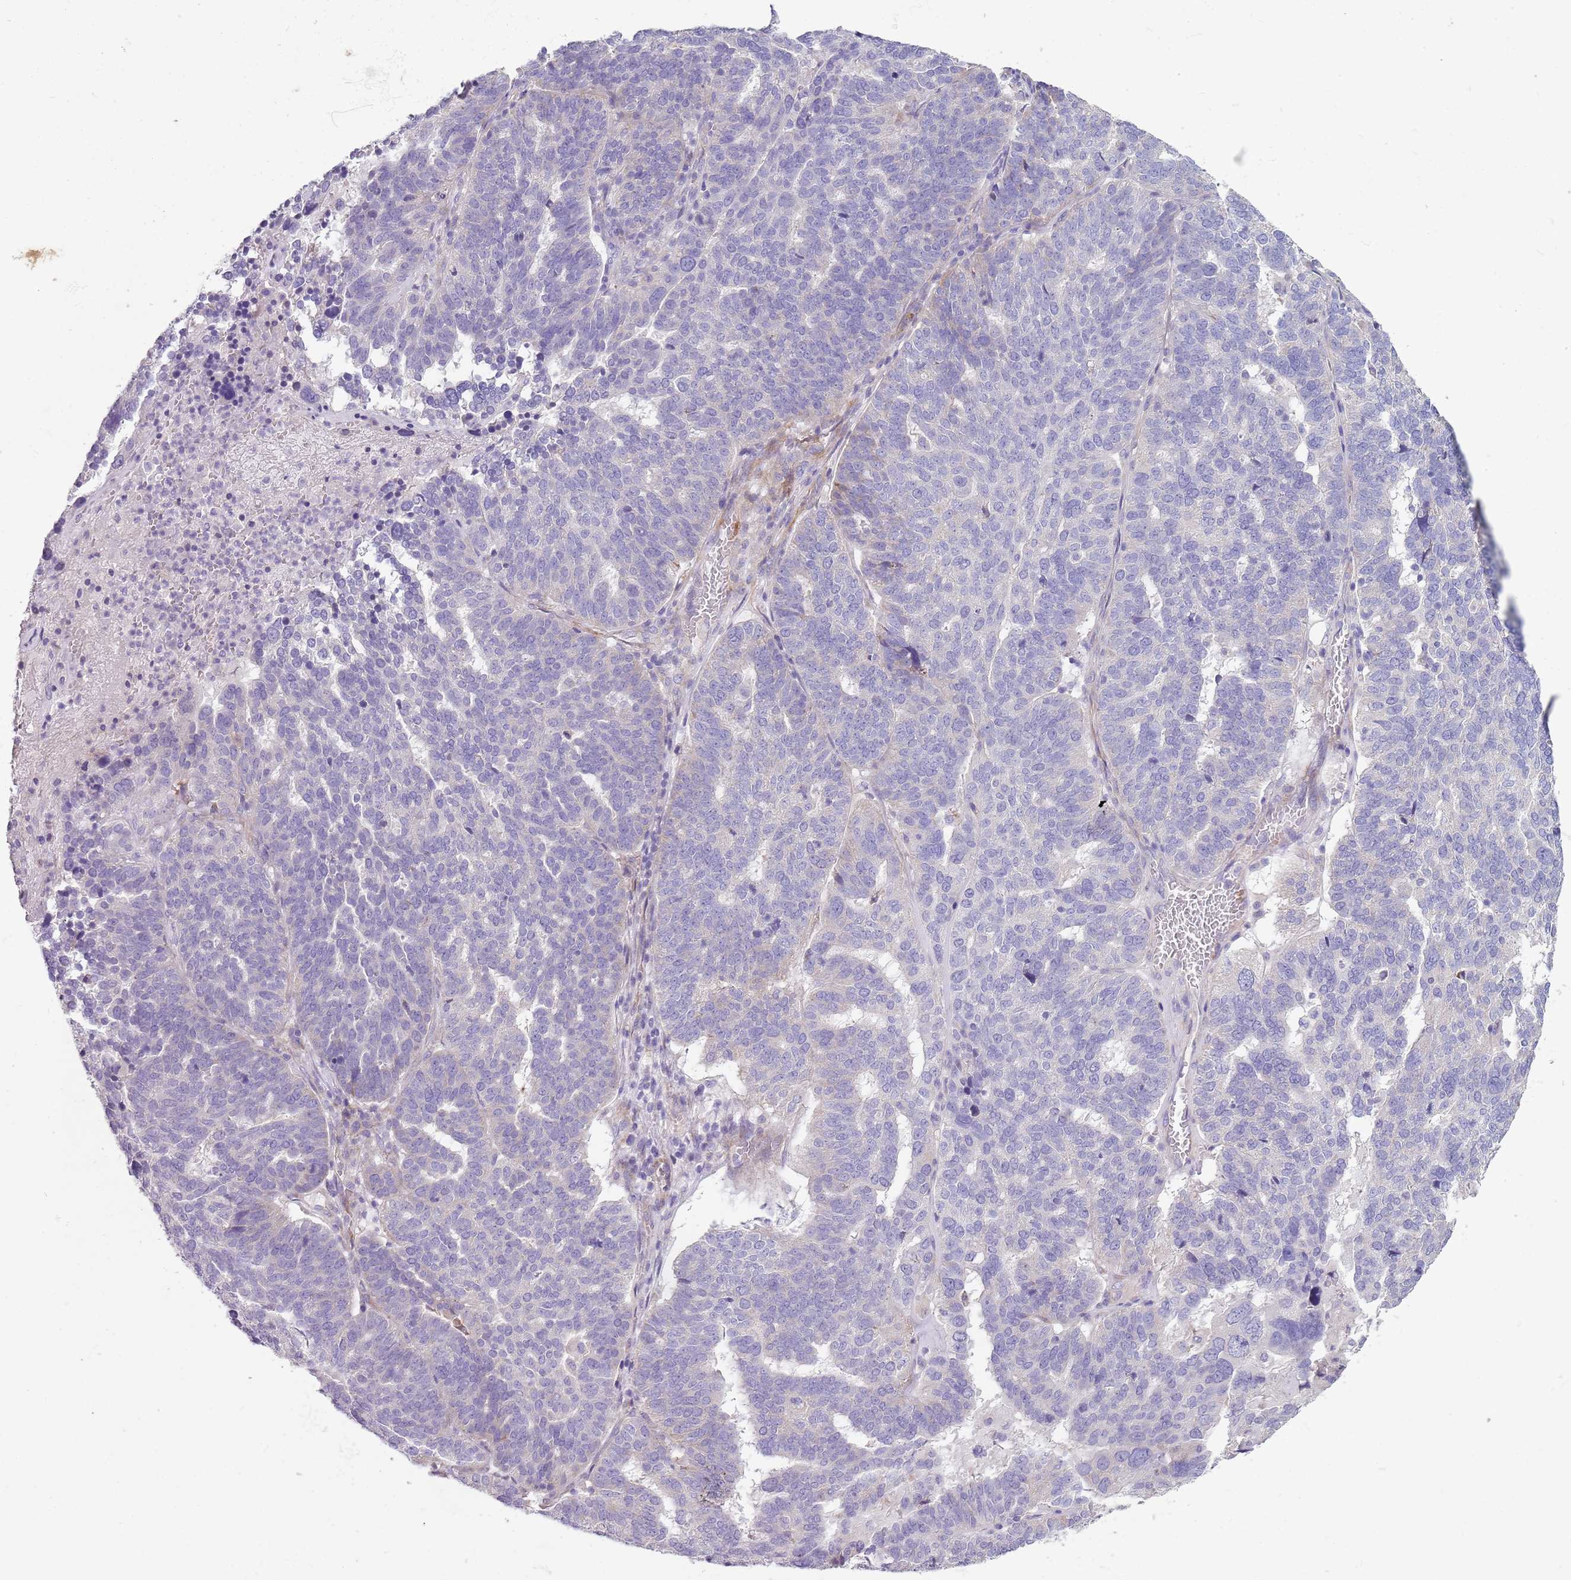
{"staining": {"intensity": "negative", "quantity": "none", "location": "none"}, "tissue": "ovarian cancer", "cell_type": "Tumor cells", "image_type": "cancer", "snomed": [{"axis": "morphology", "description": "Cystadenocarcinoma, serous, NOS"}, {"axis": "topography", "description": "Ovary"}], "caption": "Serous cystadenocarcinoma (ovarian) was stained to show a protein in brown. There is no significant positivity in tumor cells. (DAB immunohistochemistry (IHC) with hematoxylin counter stain).", "gene": "ZNF583", "patient": {"sex": "female", "age": 59}}